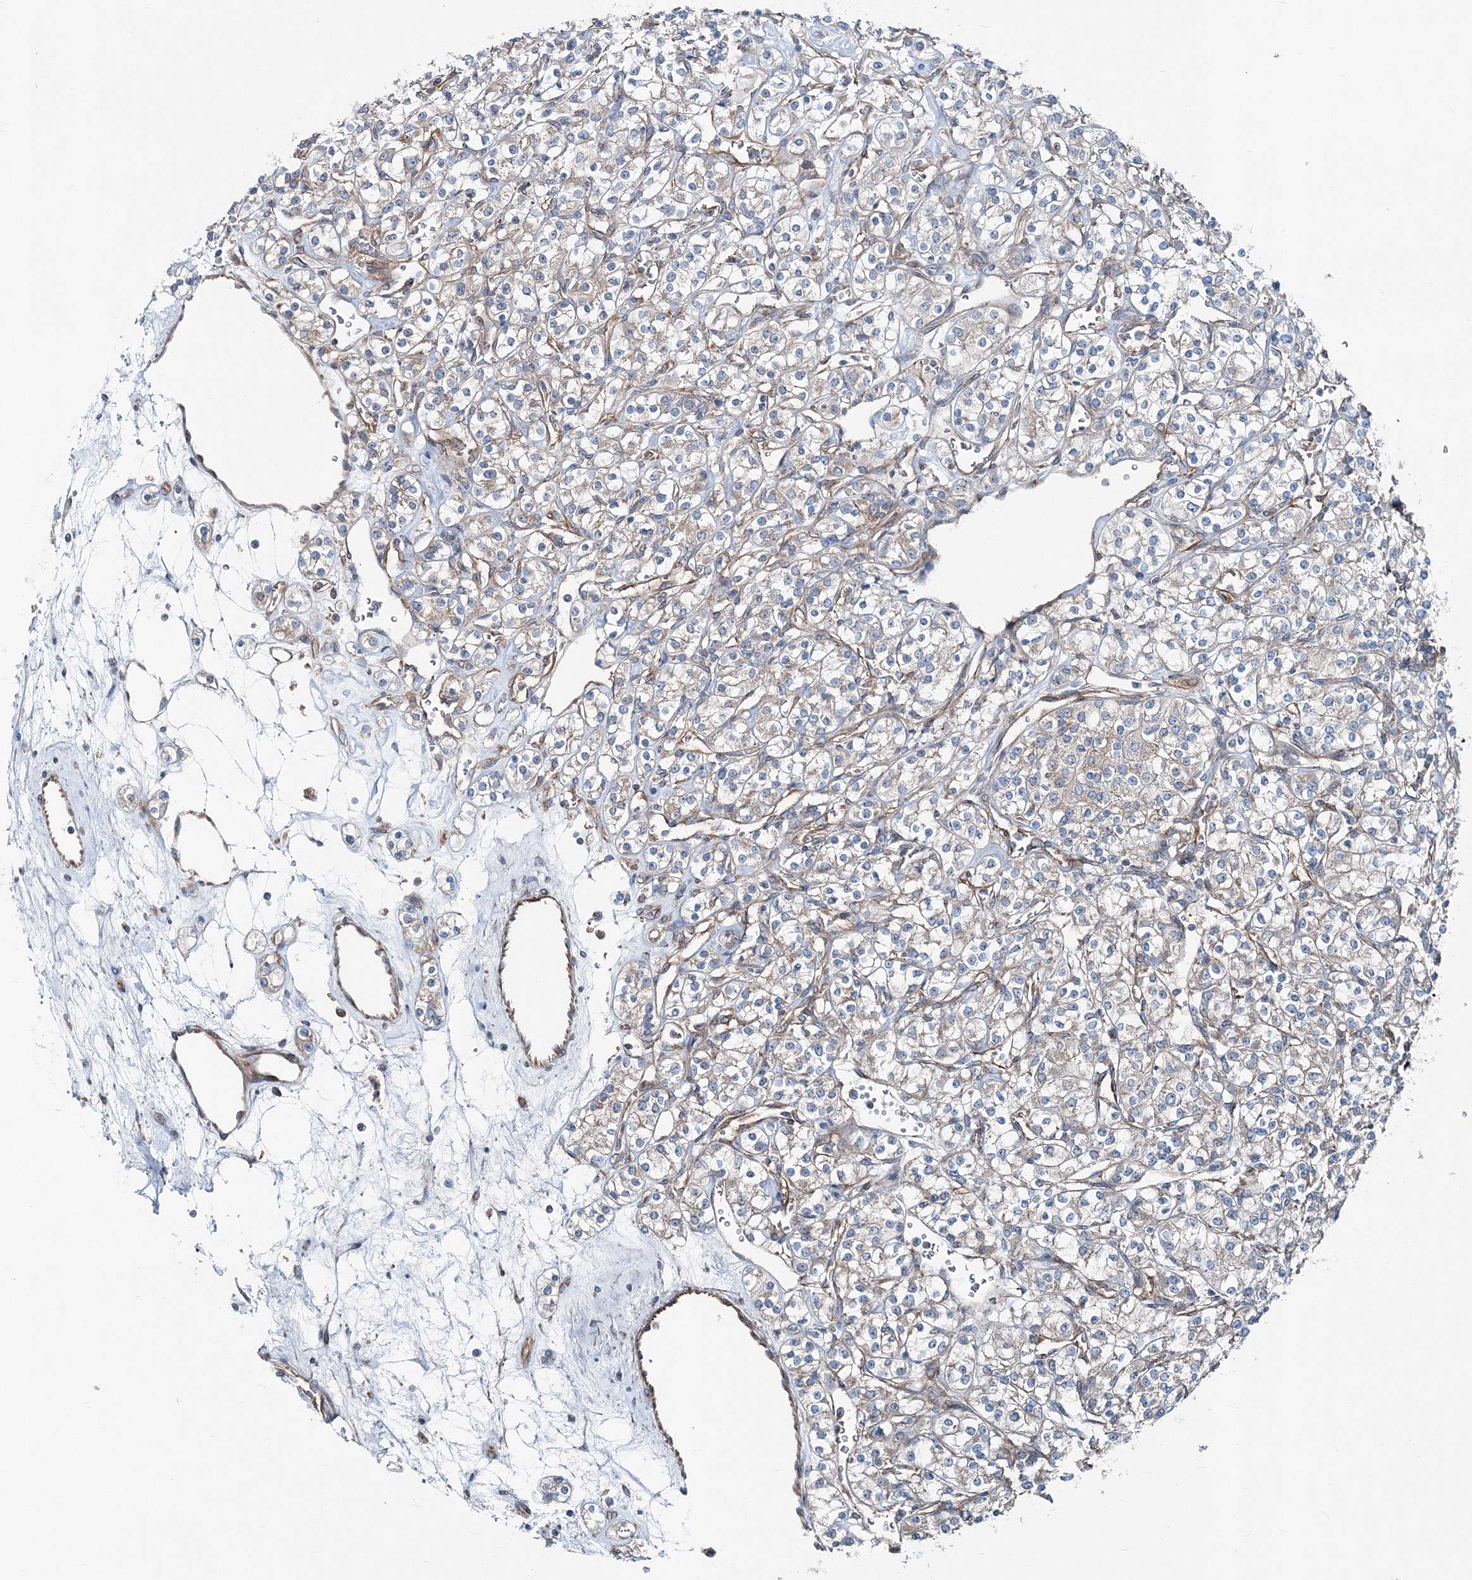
{"staining": {"intensity": "weak", "quantity": "<25%", "location": "cytoplasmic/membranous"}, "tissue": "renal cancer", "cell_type": "Tumor cells", "image_type": "cancer", "snomed": [{"axis": "morphology", "description": "Adenocarcinoma, NOS"}, {"axis": "topography", "description": "Kidney"}], "caption": "DAB (3,3'-diaminobenzidine) immunohistochemical staining of human adenocarcinoma (renal) exhibits no significant positivity in tumor cells.", "gene": "MPHOSPH9", "patient": {"sex": "male", "age": 77}}